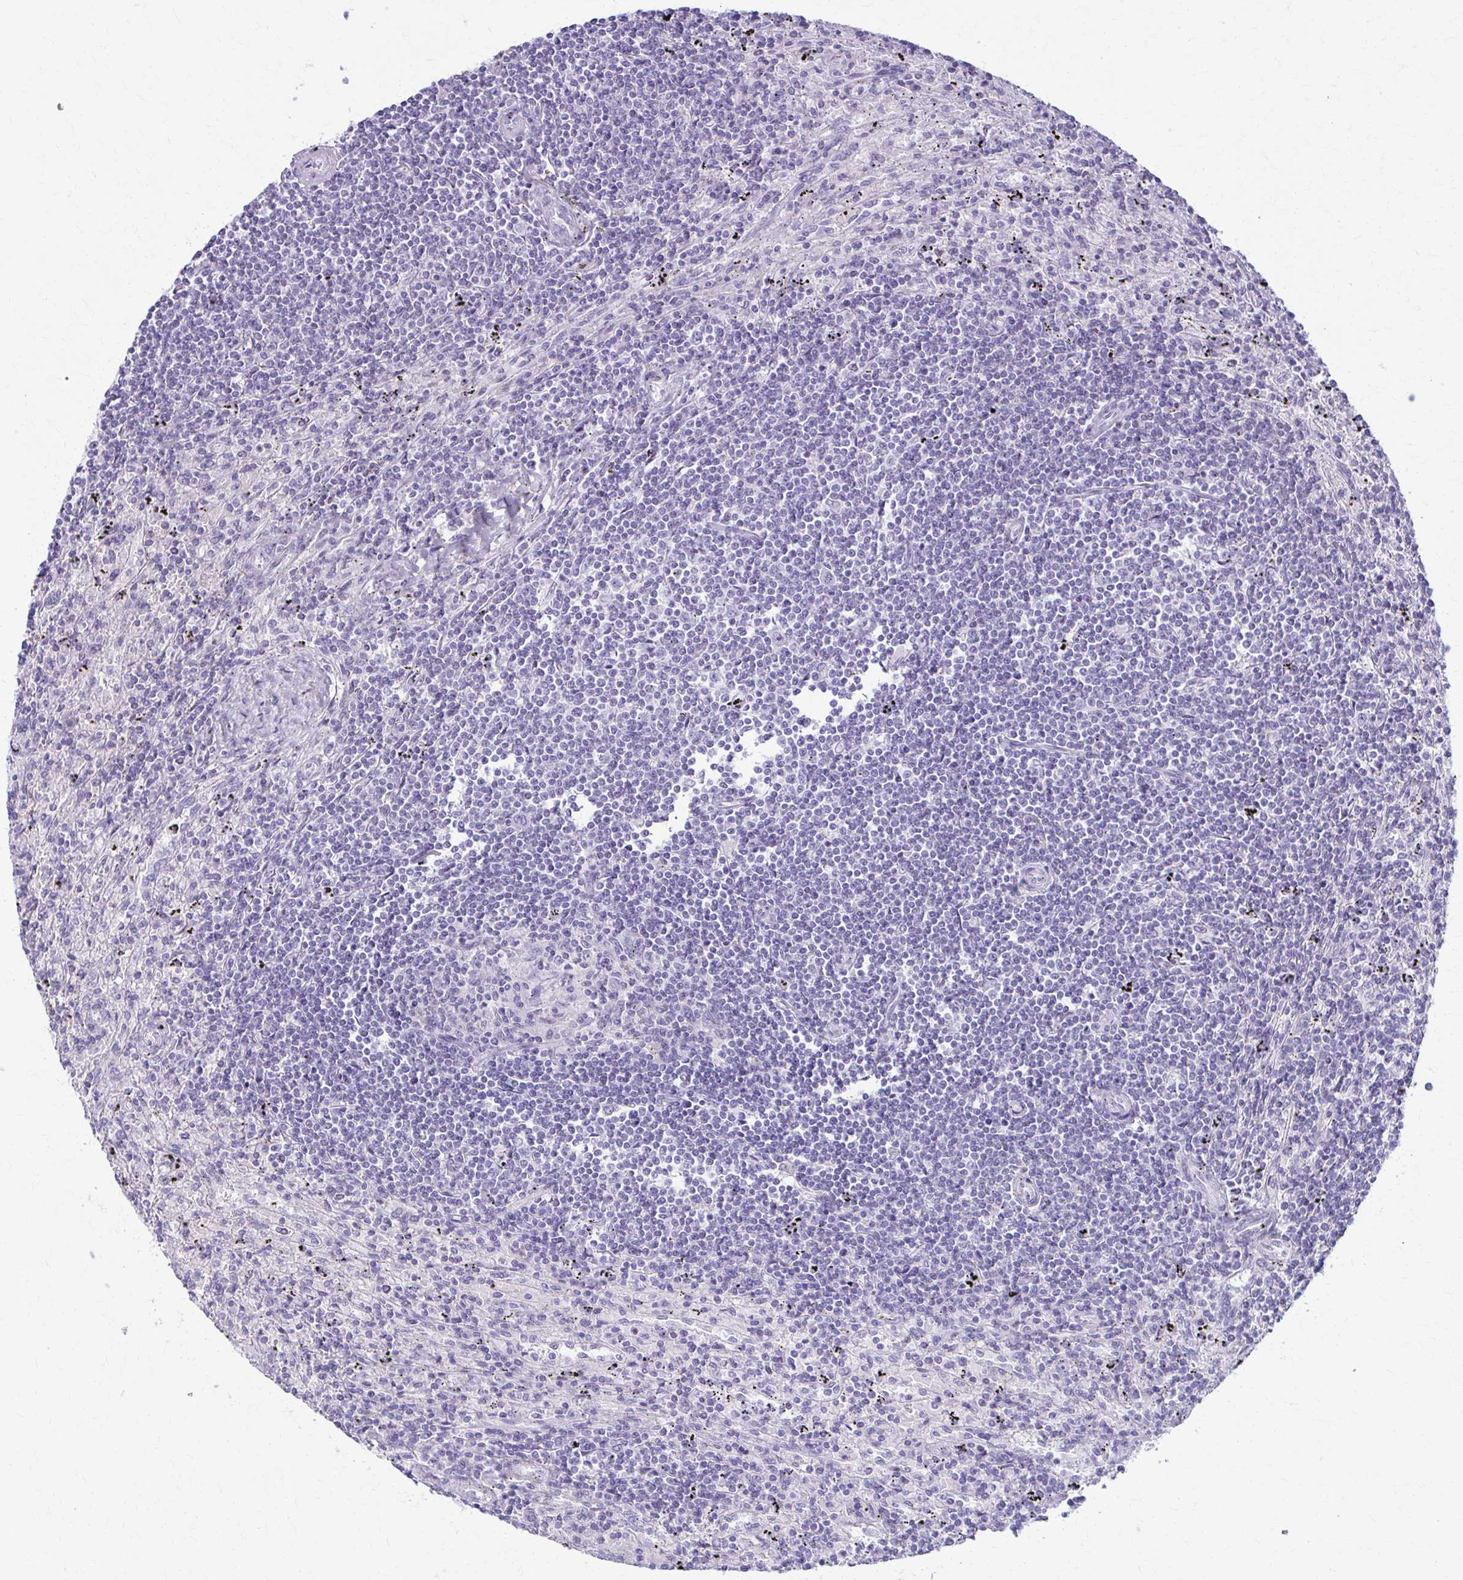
{"staining": {"intensity": "negative", "quantity": "none", "location": "none"}, "tissue": "lymphoma", "cell_type": "Tumor cells", "image_type": "cancer", "snomed": [{"axis": "morphology", "description": "Malignant lymphoma, non-Hodgkin's type, Low grade"}, {"axis": "topography", "description": "Spleen"}], "caption": "Immunohistochemistry (IHC) image of neoplastic tissue: lymphoma stained with DAB exhibits no significant protein positivity in tumor cells.", "gene": "PRKRA", "patient": {"sex": "male", "age": 76}}